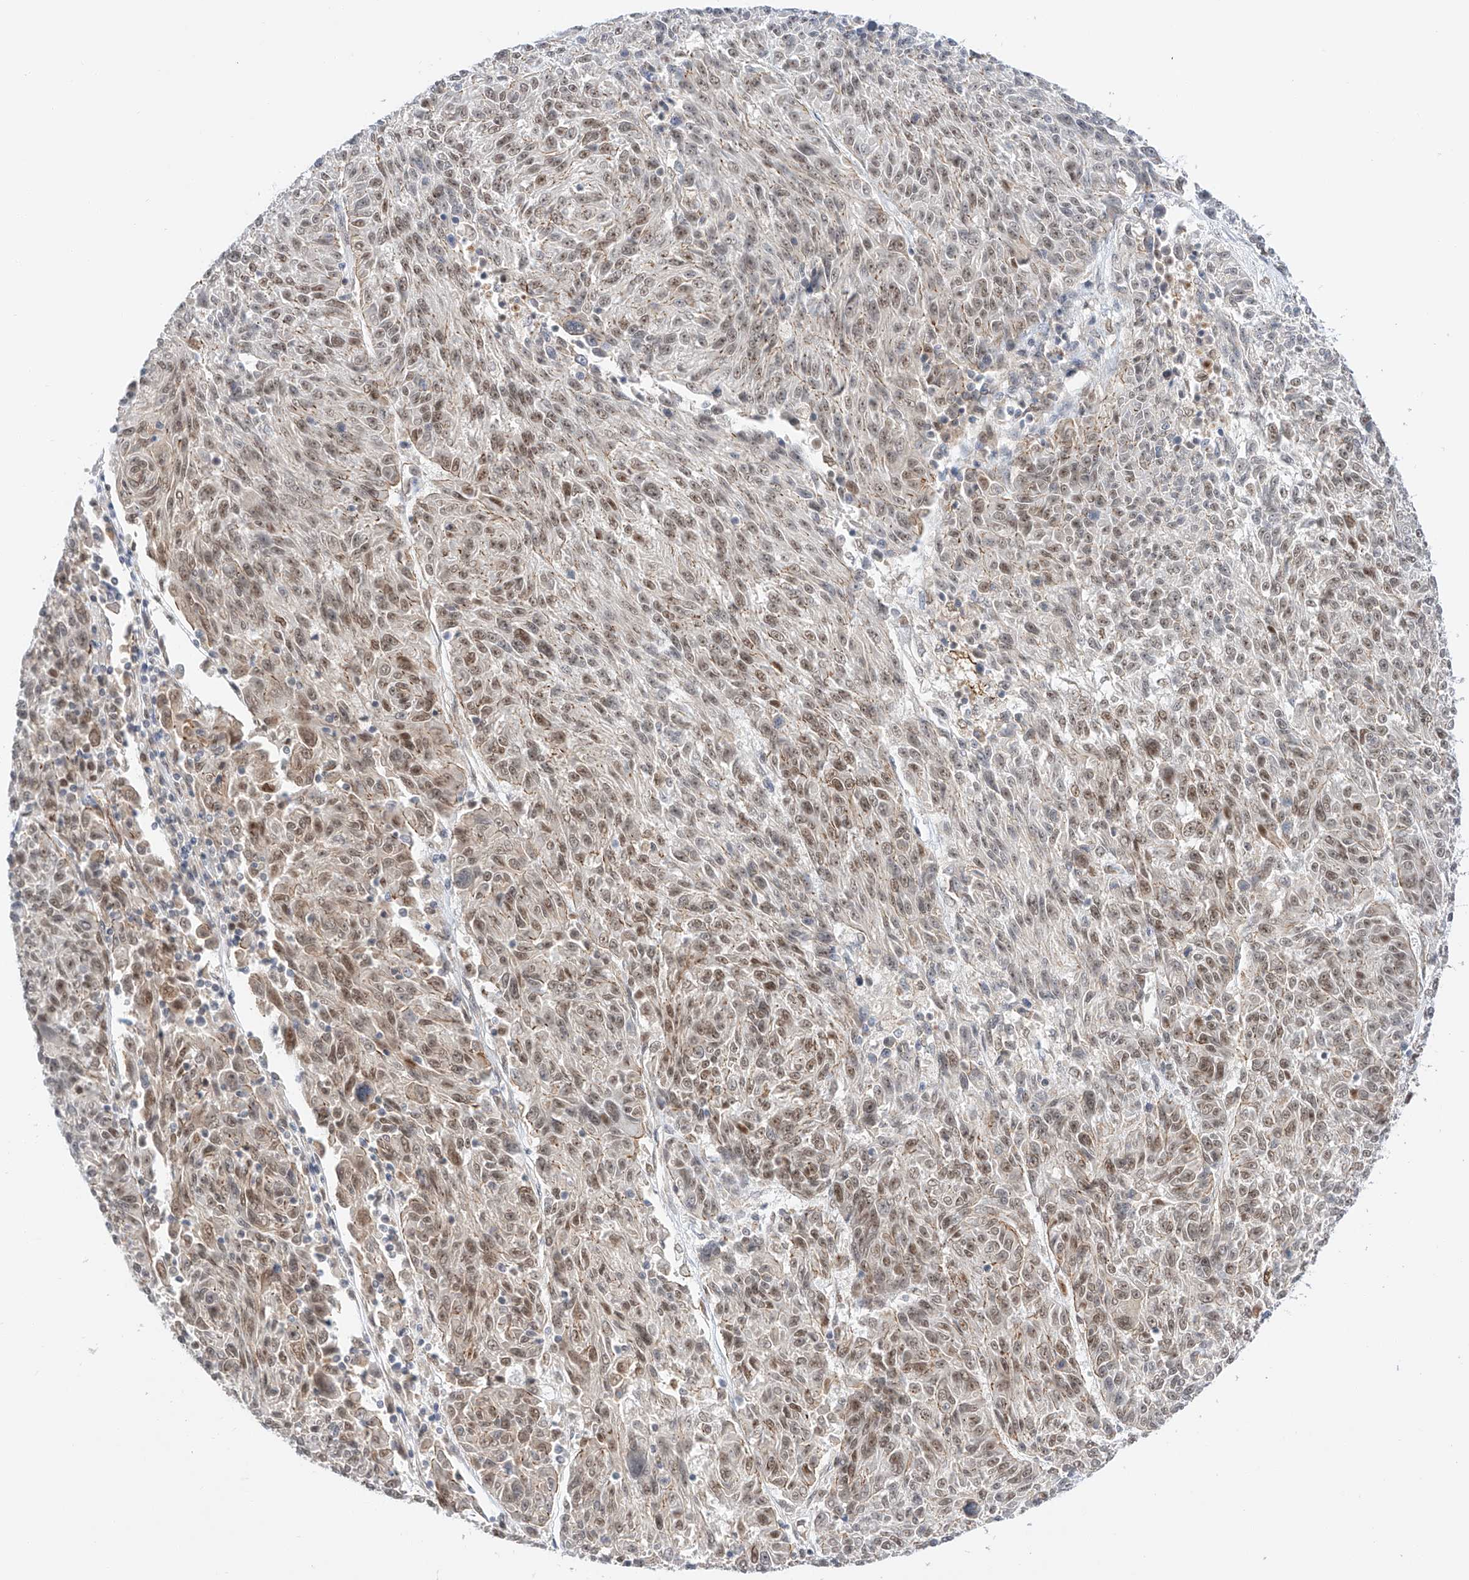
{"staining": {"intensity": "moderate", "quantity": "25%-75%", "location": "nuclear"}, "tissue": "melanoma", "cell_type": "Tumor cells", "image_type": "cancer", "snomed": [{"axis": "morphology", "description": "Malignant melanoma, NOS"}, {"axis": "topography", "description": "Skin"}], "caption": "DAB immunohistochemical staining of malignant melanoma reveals moderate nuclear protein positivity in approximately 25%-75% of tumor cells.", "gene": "POGK", "patient": {"sex": "male", "age": 53}}